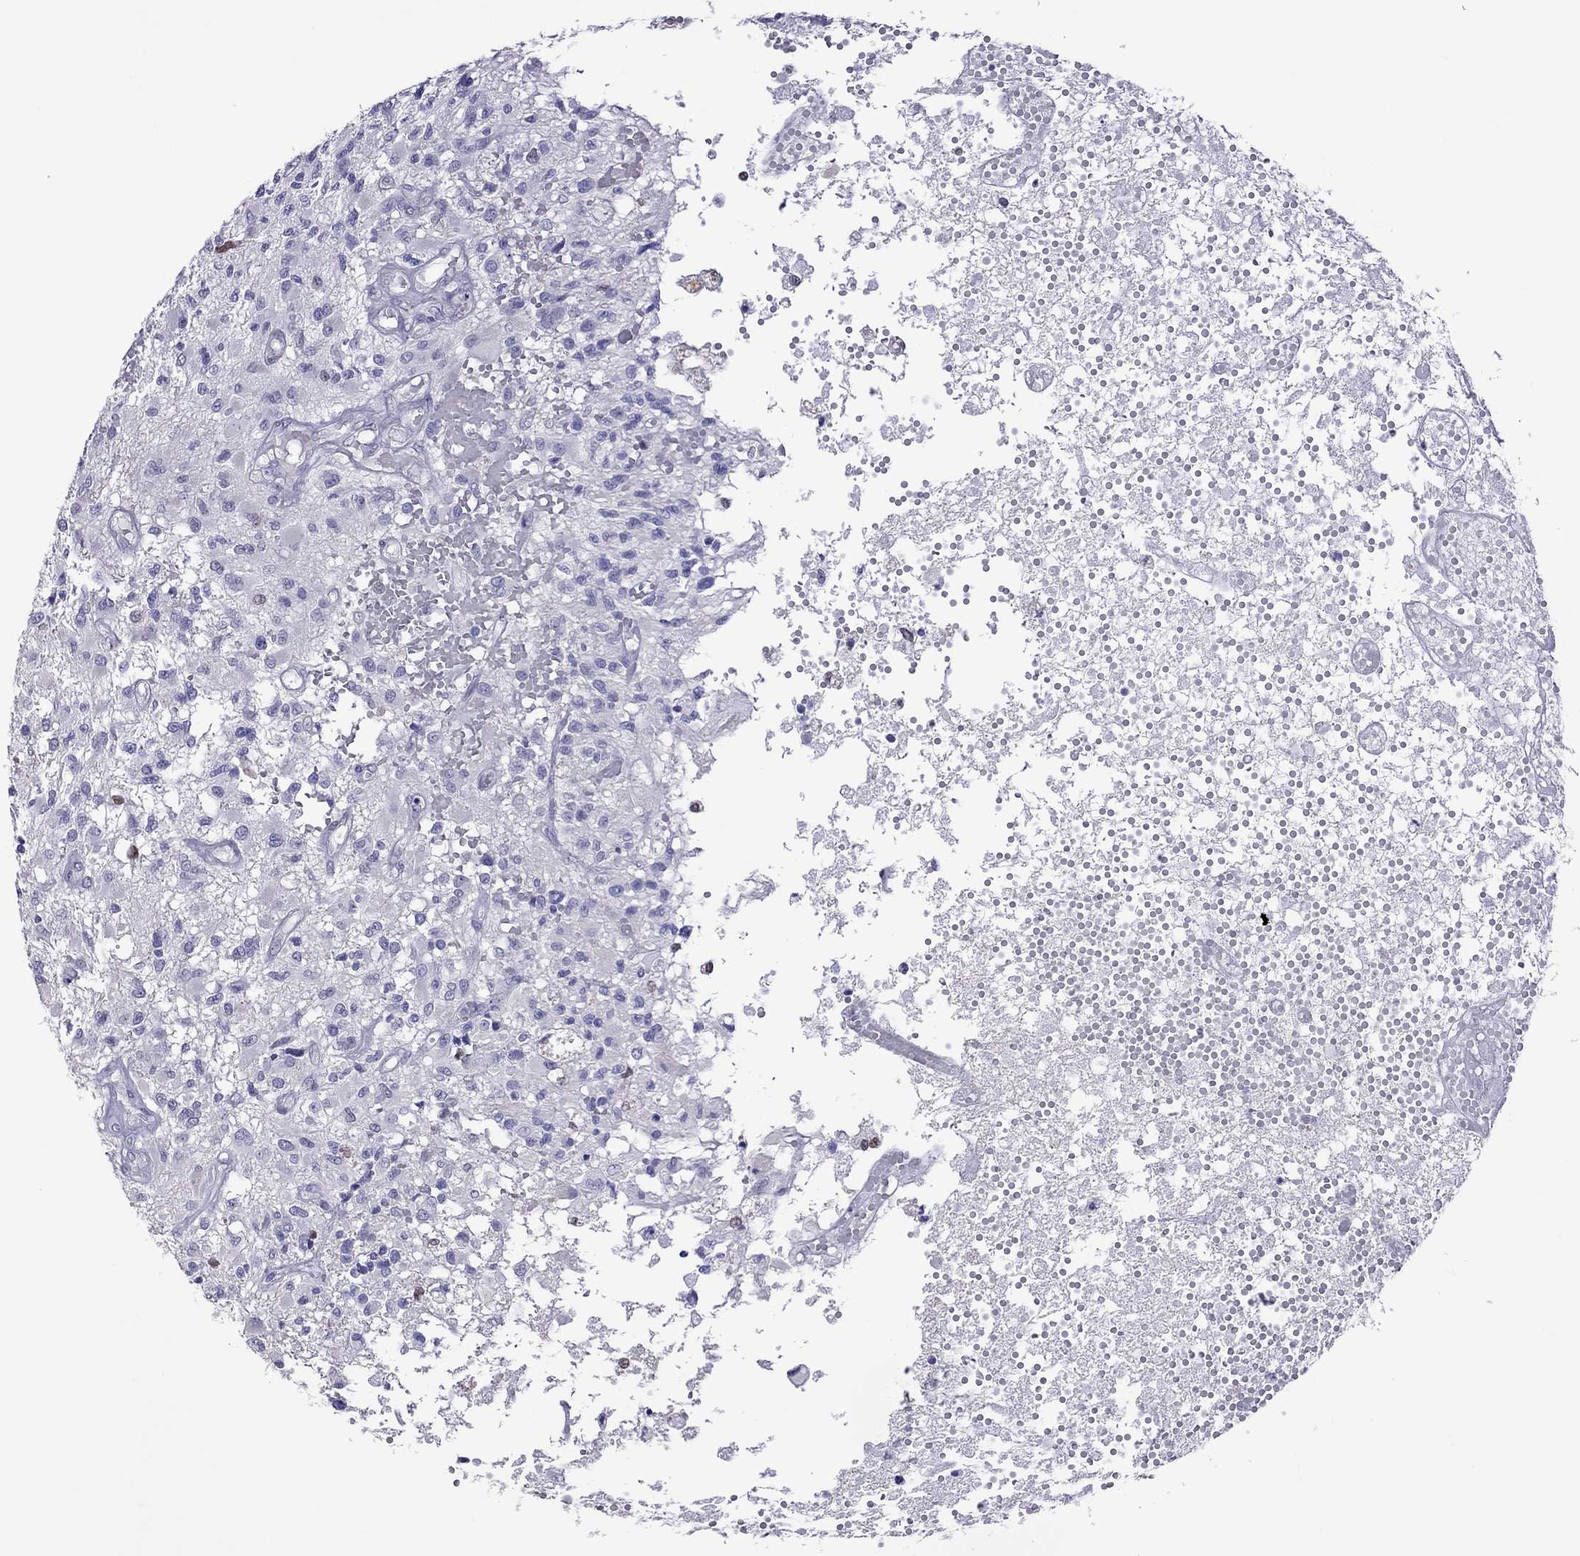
{"staining": {"intensity": "negative", "quantity": "none", "location": "none"}, "tissue": "glioma", "cell_type": "Tumor cells", "image_type": "cancer", "snomed": [{"axis": "morphology", "description": "Glioma, malignant, High grade"}, {"axis": "topography", "description": "Brain"}], "caption": "This is a micrograph of immunohistochemistry staining of glioma, which shows no expression in tumor cells.", "gene": "MPZ", "patient": {"sex": "female", "age": 63}}